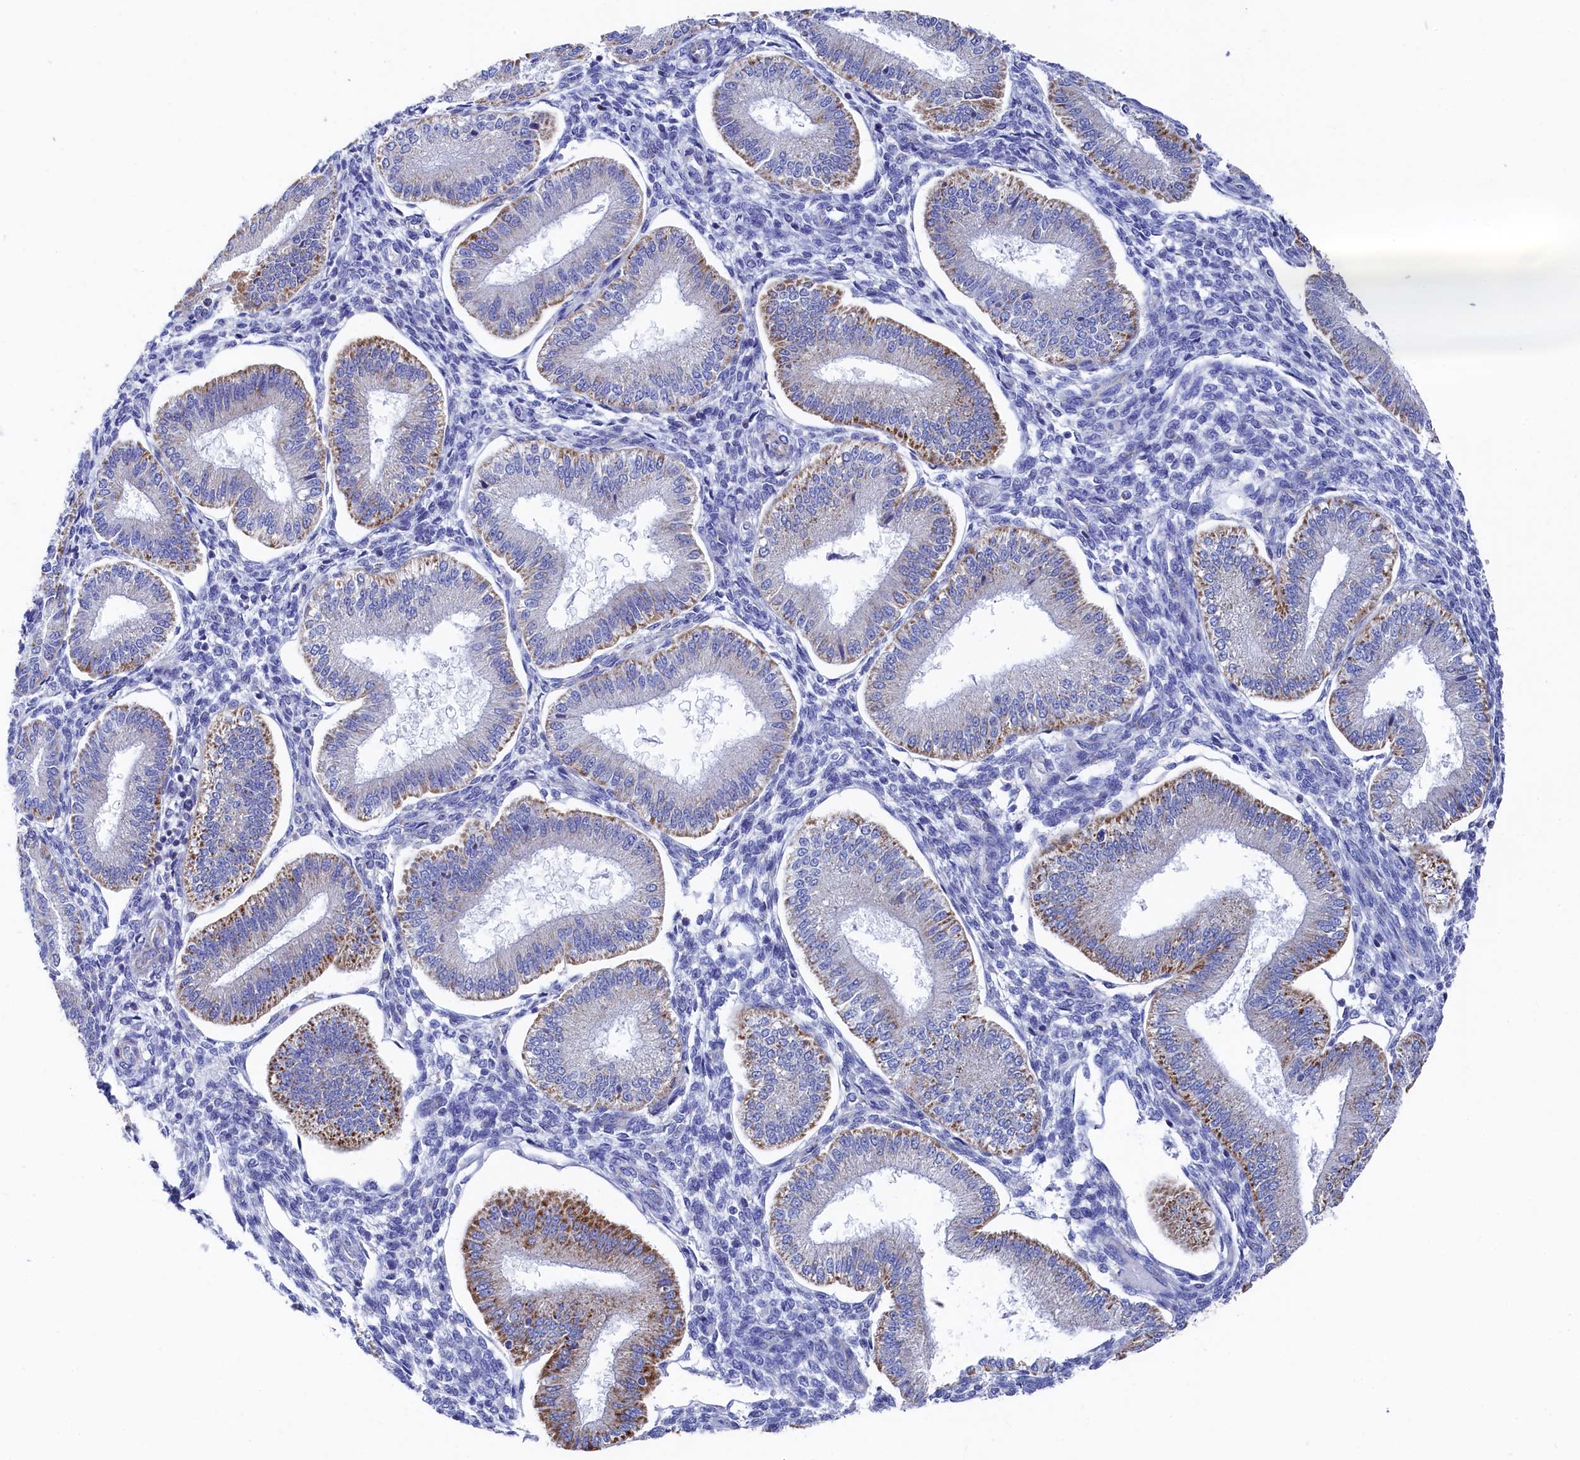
{"staining": {"intensity": "negative", "quantity": "none", "location": "none"}, "tissue": "endometrium", "cell_type": "Cells in endometrial stroma", "image_type": "normal", "snomed": [{"axis": "morphology", "description": "Normal tissue, NOS"}, {"axis": "topography", "description": "Endometrium"}], "caption": "Immunohistochemical staining of unremarkable endometrium demonstrates no significant staining in cells in endometrial stroma.", "gene": "MMAB", "patient": {"sex": "female", "age": 39}}